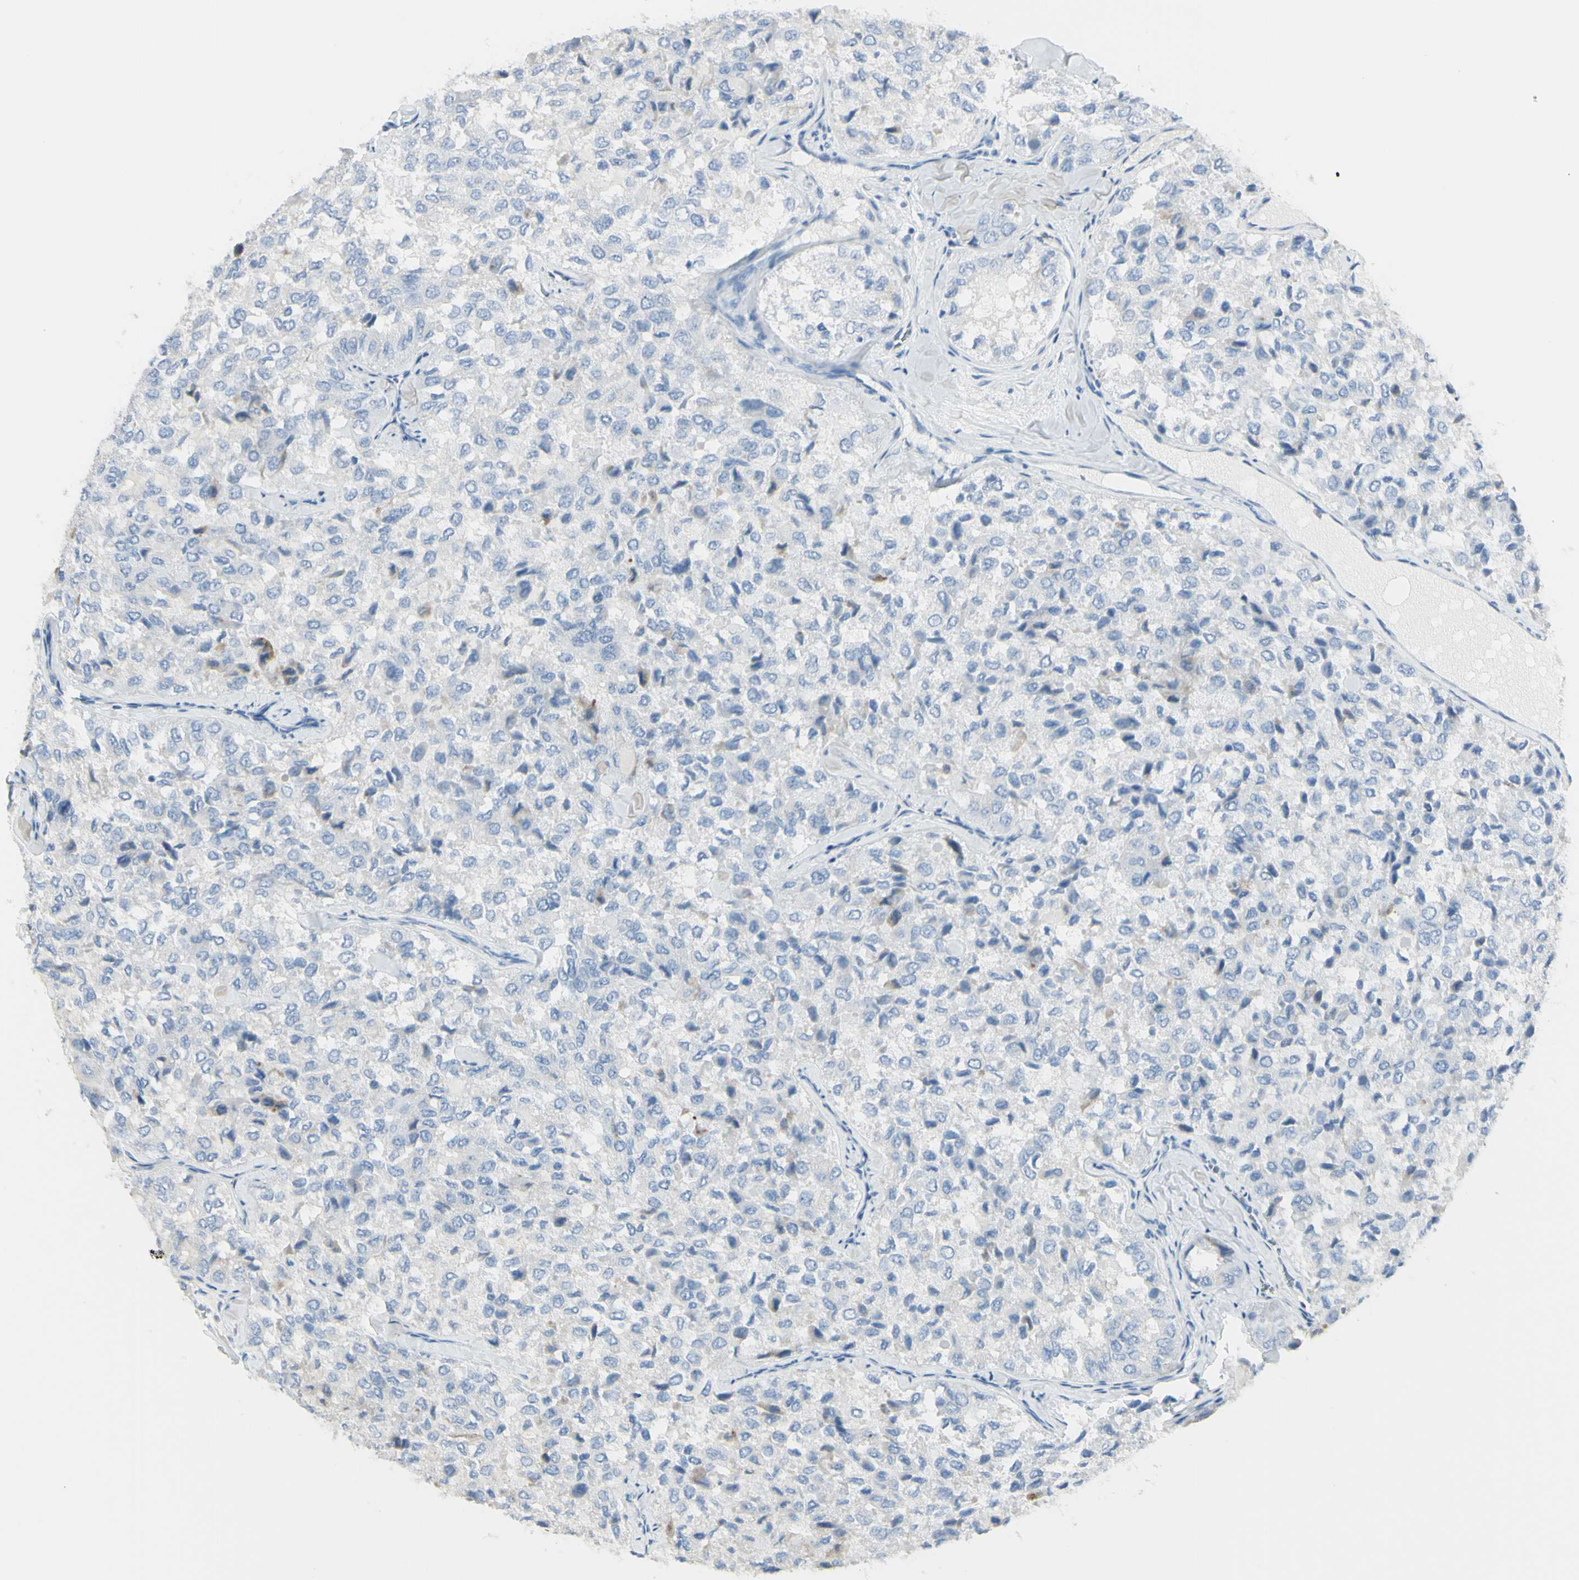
{"staining": {"intensity": "negative", "quantity": "none", "location": "none"}, "tissue": "thyroid cancer", "cell_type": "Tumor cells", "image_type": "cancer", "snomed": [{"axis": "morphology", "description": "Follicular adenoma carcinoma, NOS"}, {"axis": "topography", "description": "Thyroid gland"}], "caption": "Immunohistochemistry of thyroid cancer exhibits no expression in tumor cells.", "gene": "ZNF557", "patient": {"sex": "male", "age": 75}}